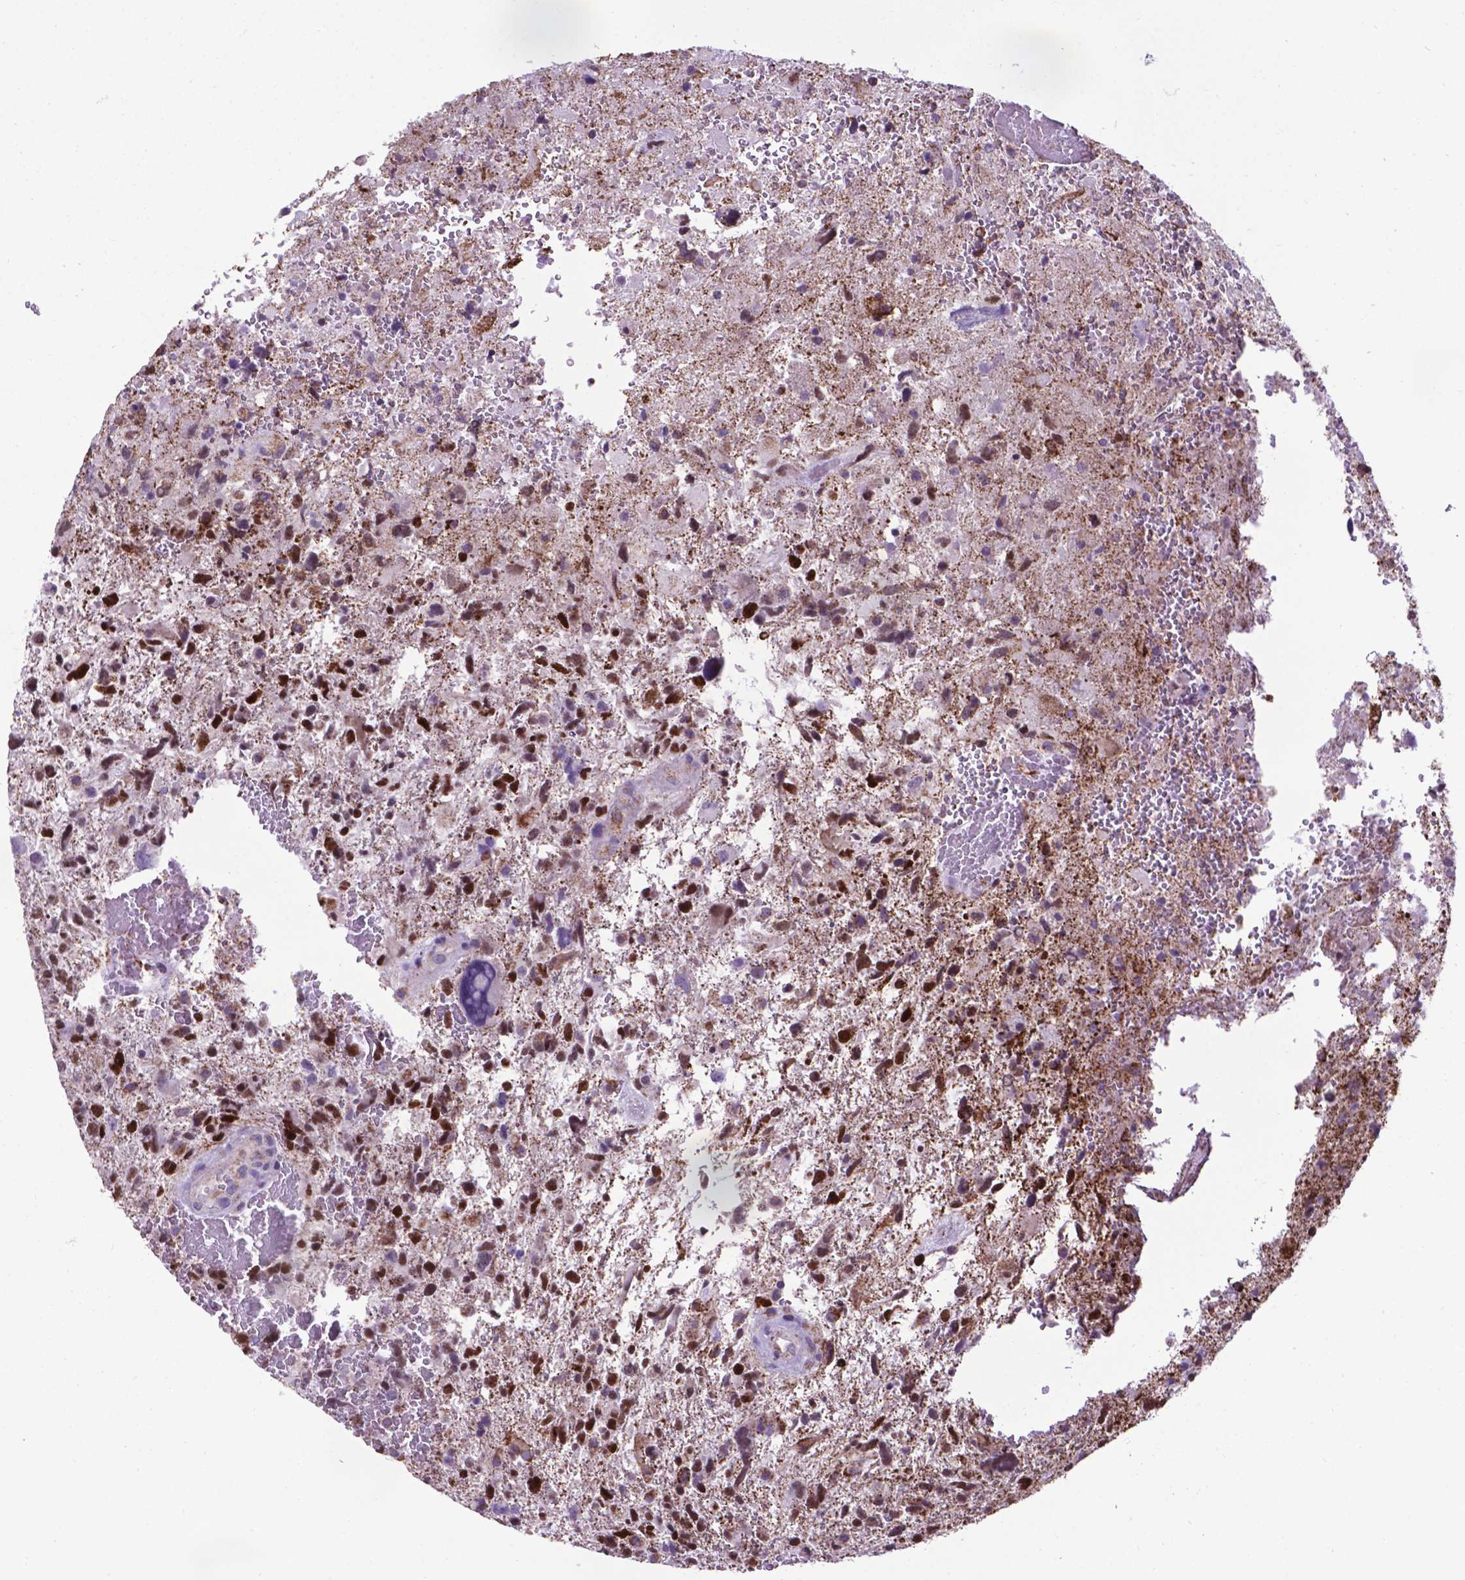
{"staining": {"intensity": "strong", "quantity": ">75%", "location": "nuclear"}, "tissue": "glioma", "cell_type": "Tumor cells", "image_type": "cancer", "snomed": [{"axis": "morphology", "description": "Glioma, malignant, High grade"}, {"axis": "topography", "description": "Brain"}], "caption": "Immunohistochemical staining of human glioma exhibits strong nuclear protein staining in about >75% of tumor cells.", "gene": "POU3F3", "patient": {"sex": "female", "age": 71}}